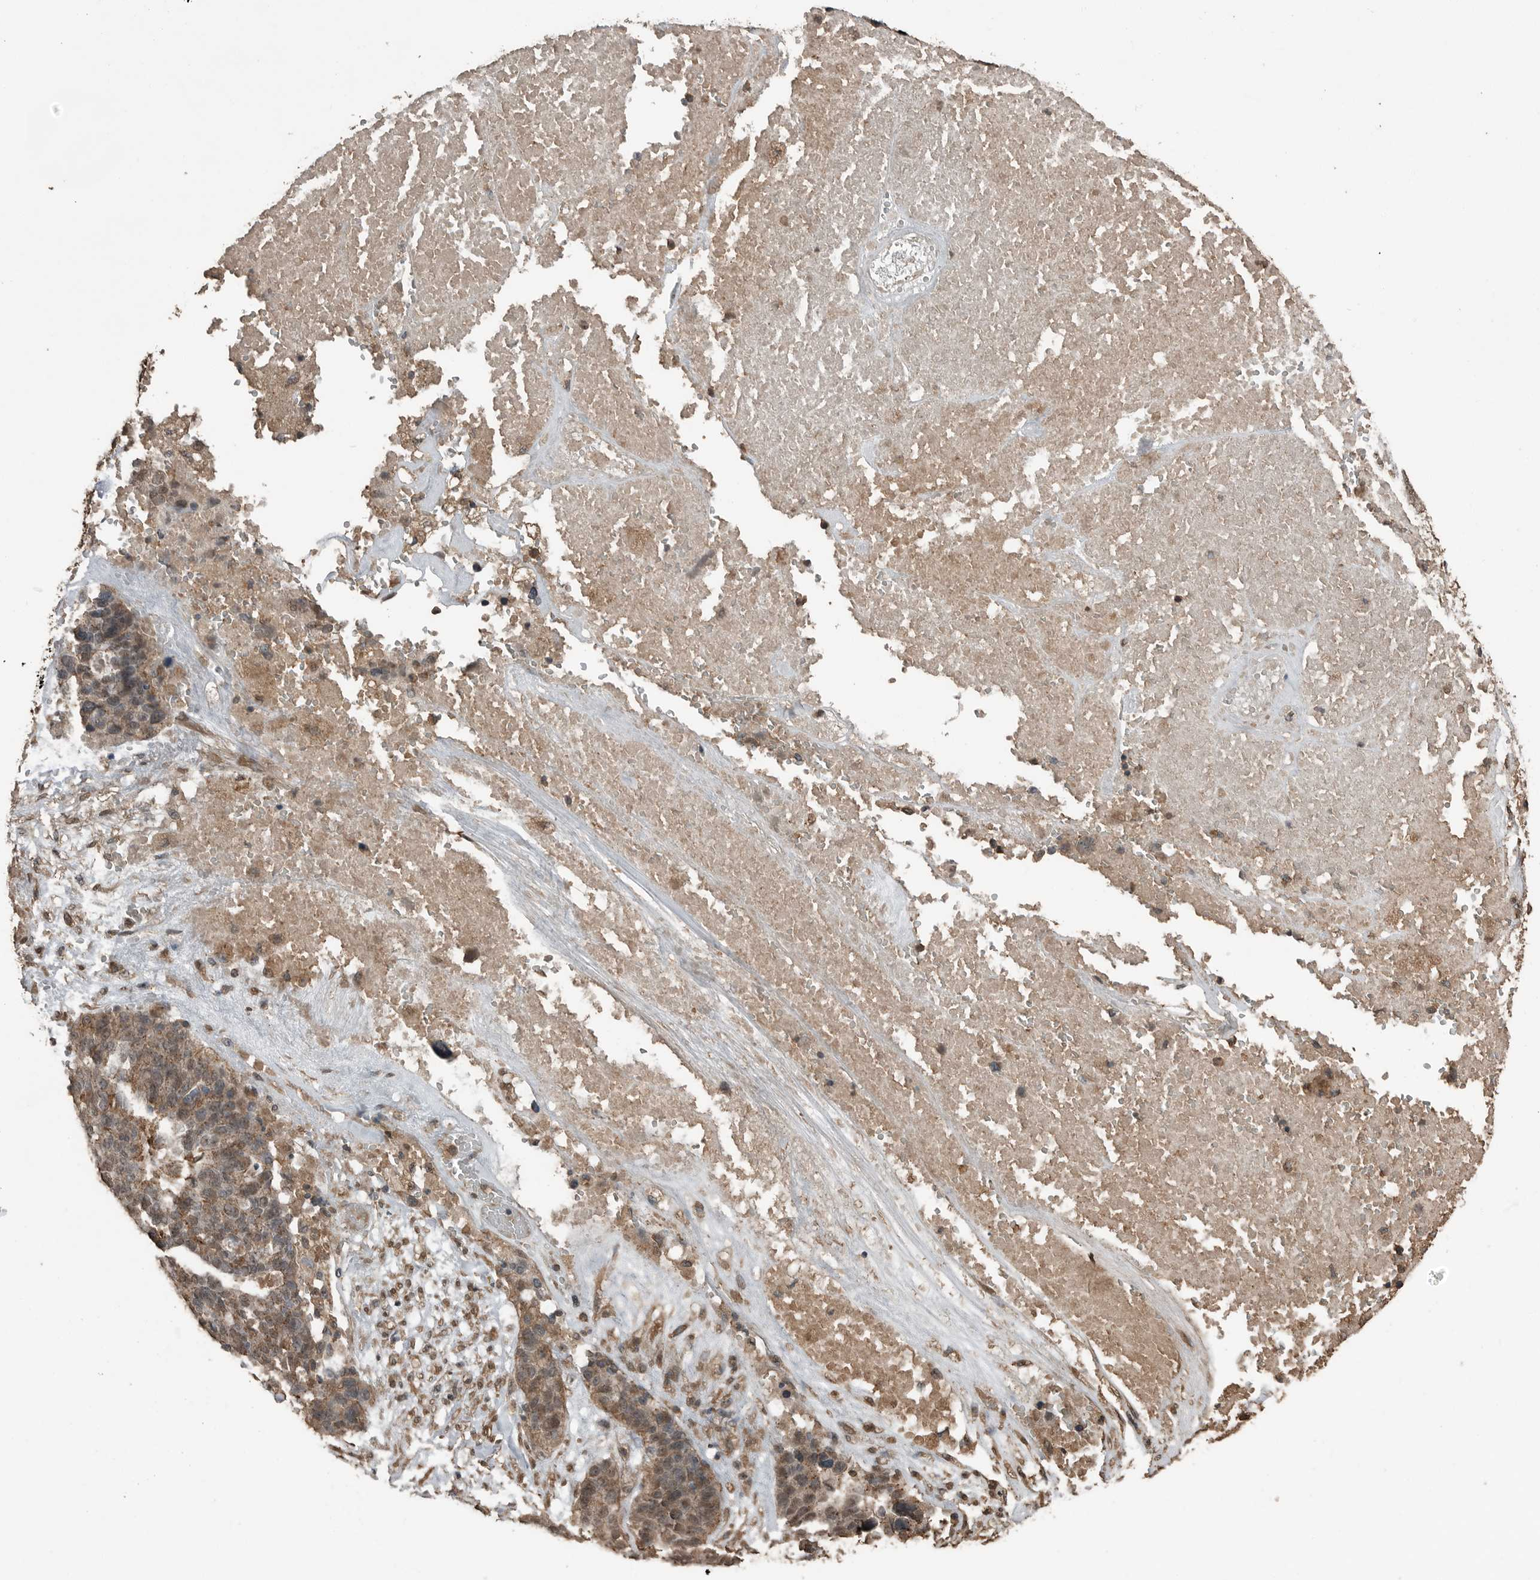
{"staining": {"intensity": "moderate", "quantity": ">75%", "location": "cytoplasmic/membranous,nuclear"}, "tissue": "ovarian cancer", "cell_type": "Tumor cells", "image_type": "cancer", "snomed": [{"axis": "morphology", "description": "Cystadenocarcinoma, serous, NOS"}, {"axis": "topography", "description": "Ovary"}], "caption": "IHC (DAB (3,3'-diaminobenzidine)) staining of serous cystadenocarcinoma (ovarian) reveals moderate cytoplasmic/membranous and nuclear protein positivity in approximately >75% of tumor cells.", "gene": "BLZF1", "patient": {"sex": "female", "age": 59}}